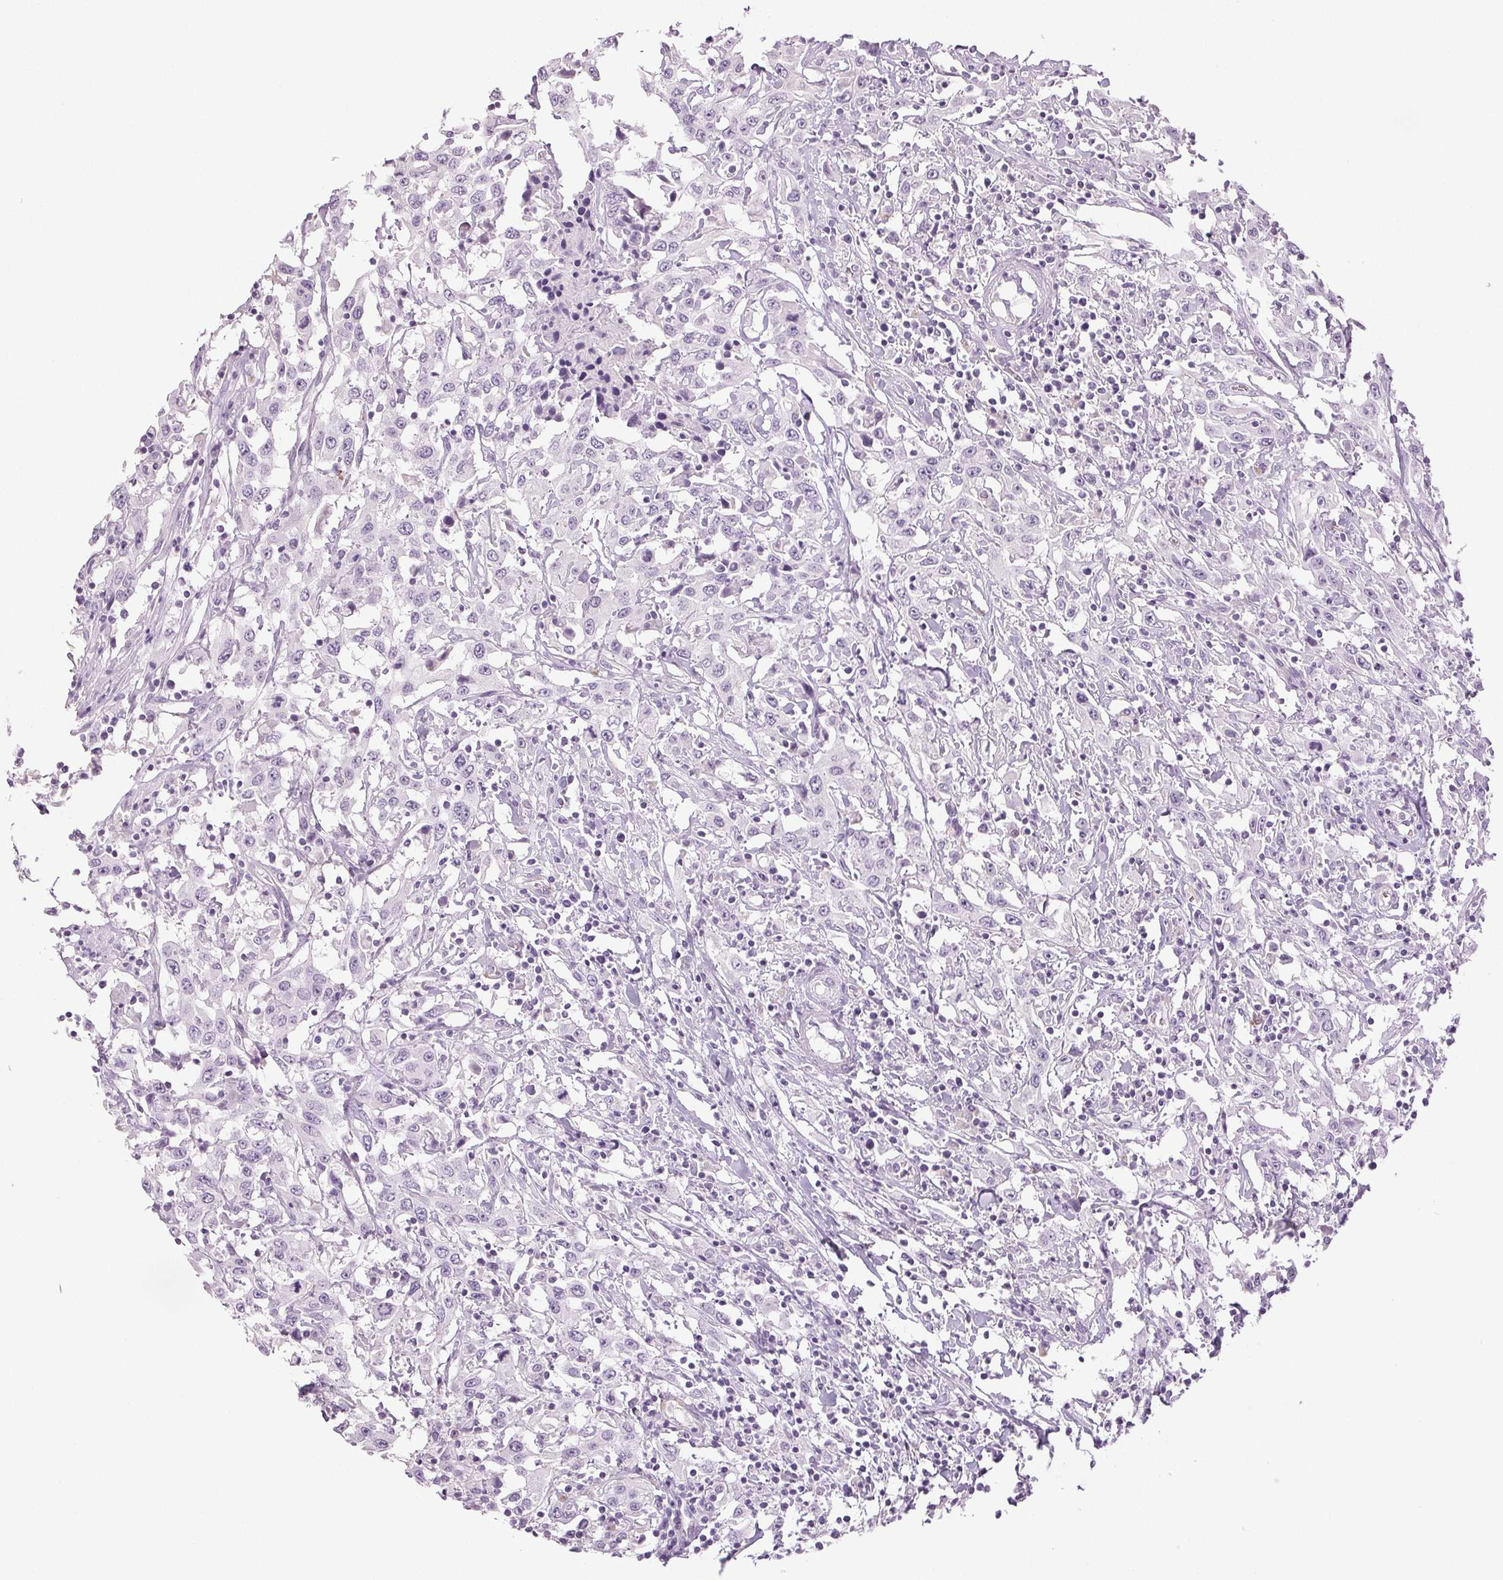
{"staining": {"intensity": "negative", "quantity": "none", "location": "none"}, "tissue": "urothelial cancer", "cell_type": "Tumor cells", "image_type": "cancer", "snomed": [{"axis": "morphology", "description": "Urothelial carcinoma, High grade"}, {"axis": "topography", "description": "Urinary bladder"}], "caption": "Immunohistochemical staining of human urothelial cancer reveals no significant positivity in tumor cells. Brightfield microscopy of immunohistochemistry (IHC) stained with DAB (3,3'-diaminobenzidine) (brown) and hematoxylin (blue), captured at high magnification.", "gene": "DNAJC6", "patient": {"sex": "male", "age": 61}}